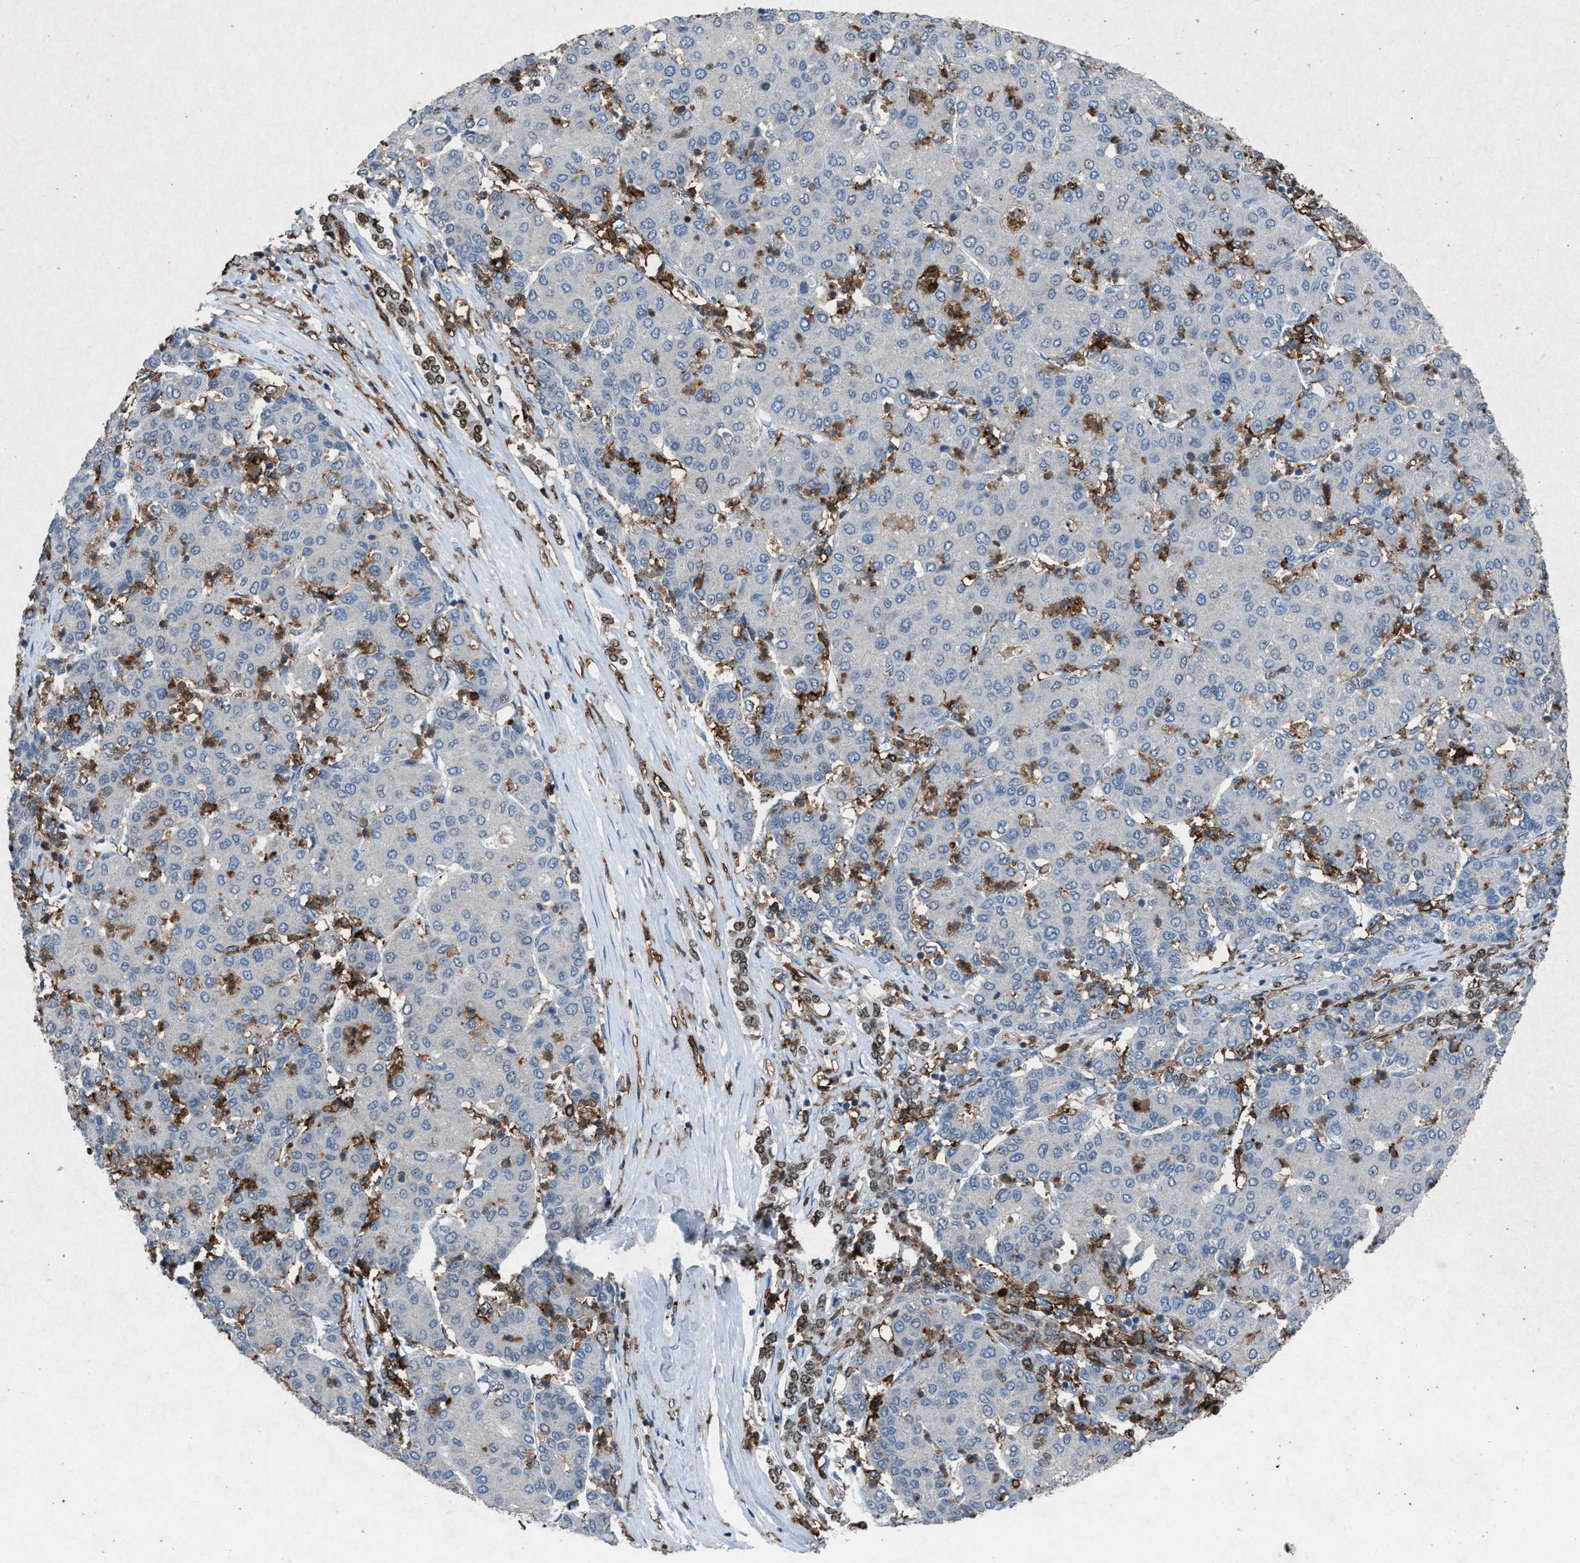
{"staining": {"intensity": "negative", "quantity": "none", "location": "none"}, "tissue": "liver cancer", "cell_type": "Tumor cells", "image_type": "cancer", "snomed": [{"axis": "morphology", "description": "Carcinoma, Hepatocellular, NOS"}, {"axis": "topography", "description": "Liver"}], "caption": "Immunohistochemistry (IHC) image of human liver hepatocellular carcinoma stained for a protein (brown), which demonstrates no staining in tumor cells.", "gene": "FCER1G", "patient": {"sex": "male", "age": 65}}